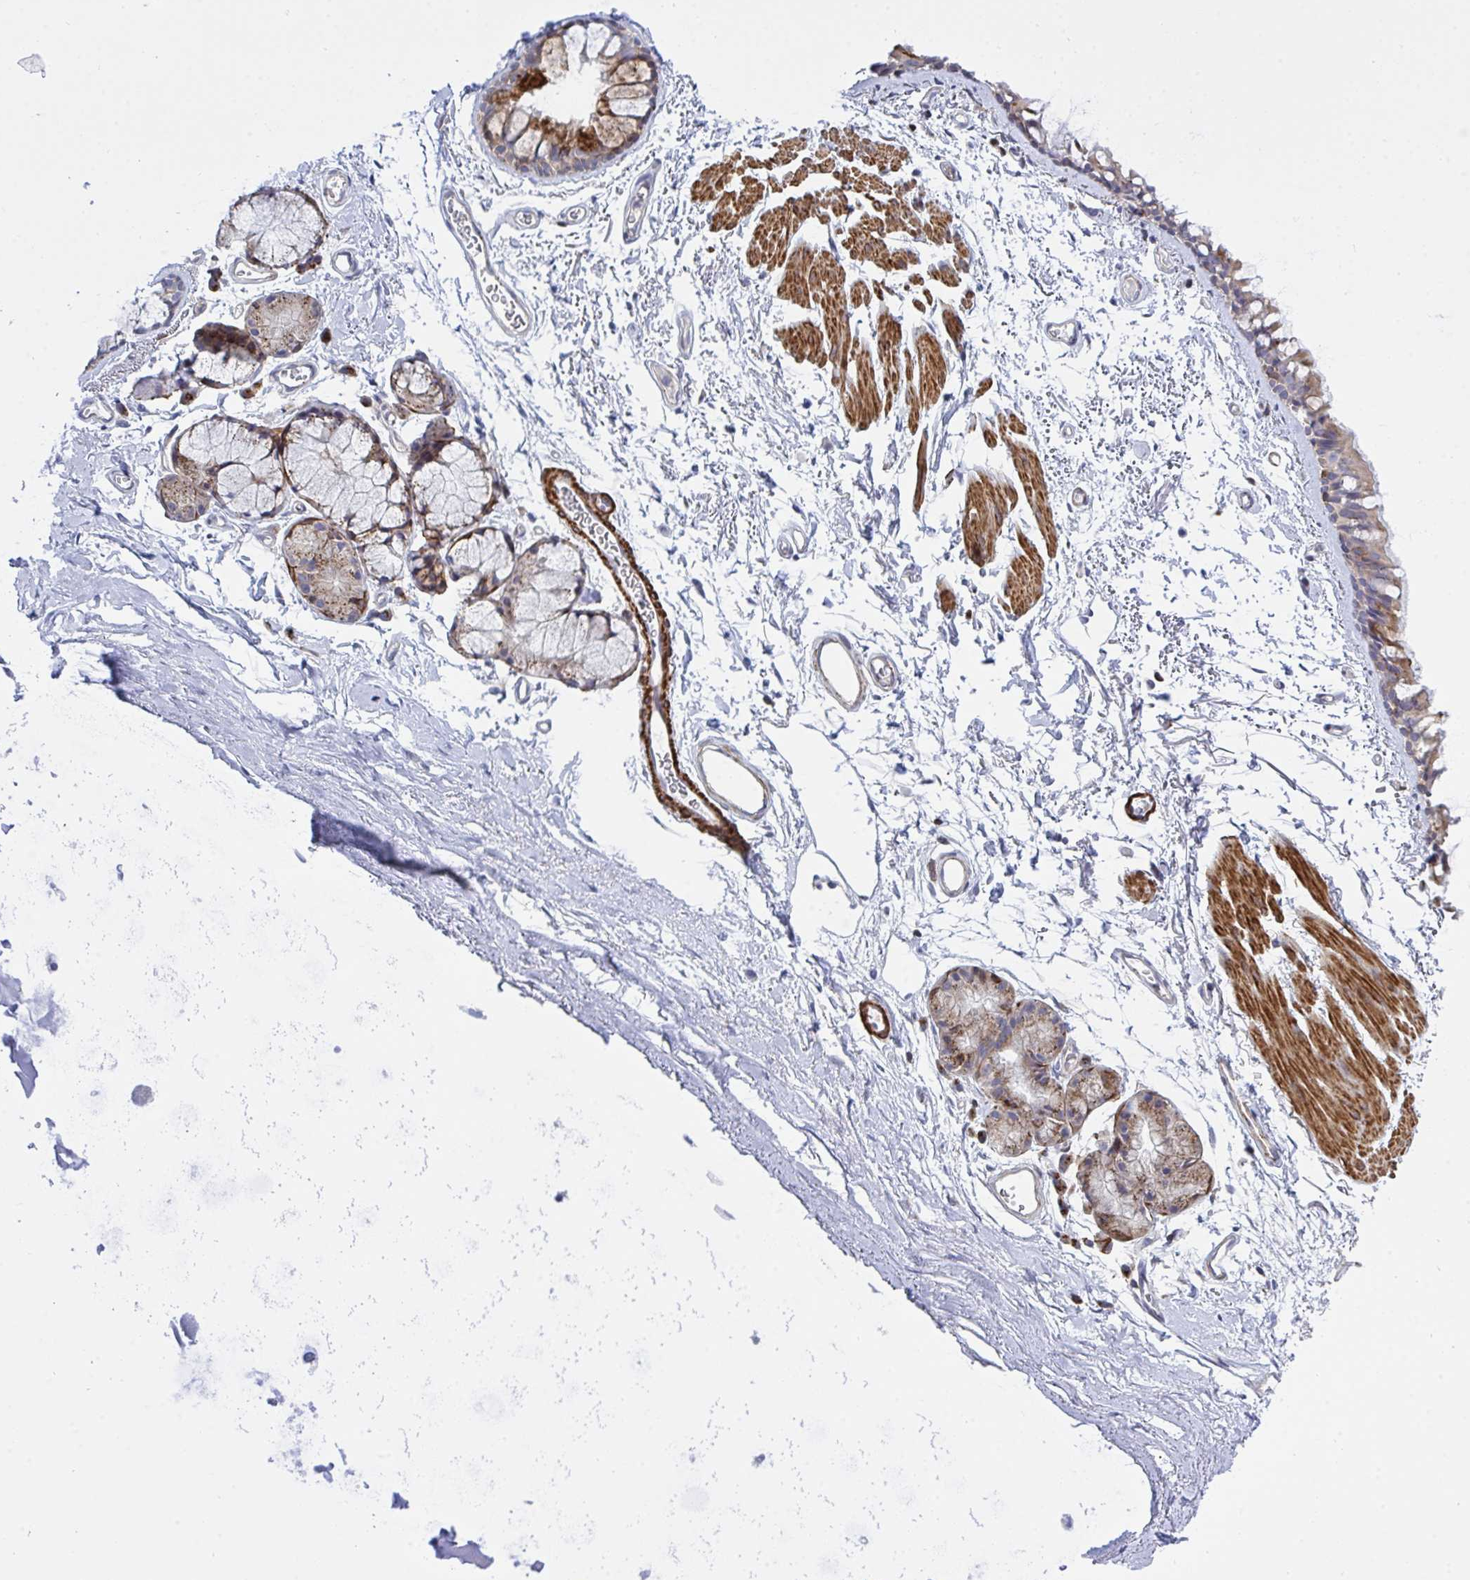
{"staining": {"intensity": "moderate", "quantity": "25%-75%", "location": "cytoplasmic/membranous"}, "tissue": "bronchus", "cell_type": "Respiratory epithelial cells", "image_type": "normal", "snomed": [{"axis": "morphology", "description": "Normal tissue, NOS"}, {"axis": "topography", "description": "Cartilage tissue"}, {"axis": "topography", "description": "Bronchus"}], "caption": "Moderate cytoplasmic/membranous protein staining is present in about 25%-75% of respiratory epithelial cells in bronchus. The staining is performed using DAB brown chromogen to label protein expression. The nuclei are counter-stained blue using hematoxylin.", "gene": "FRMD3", "patient": {"sex": "female", "age": 79}}